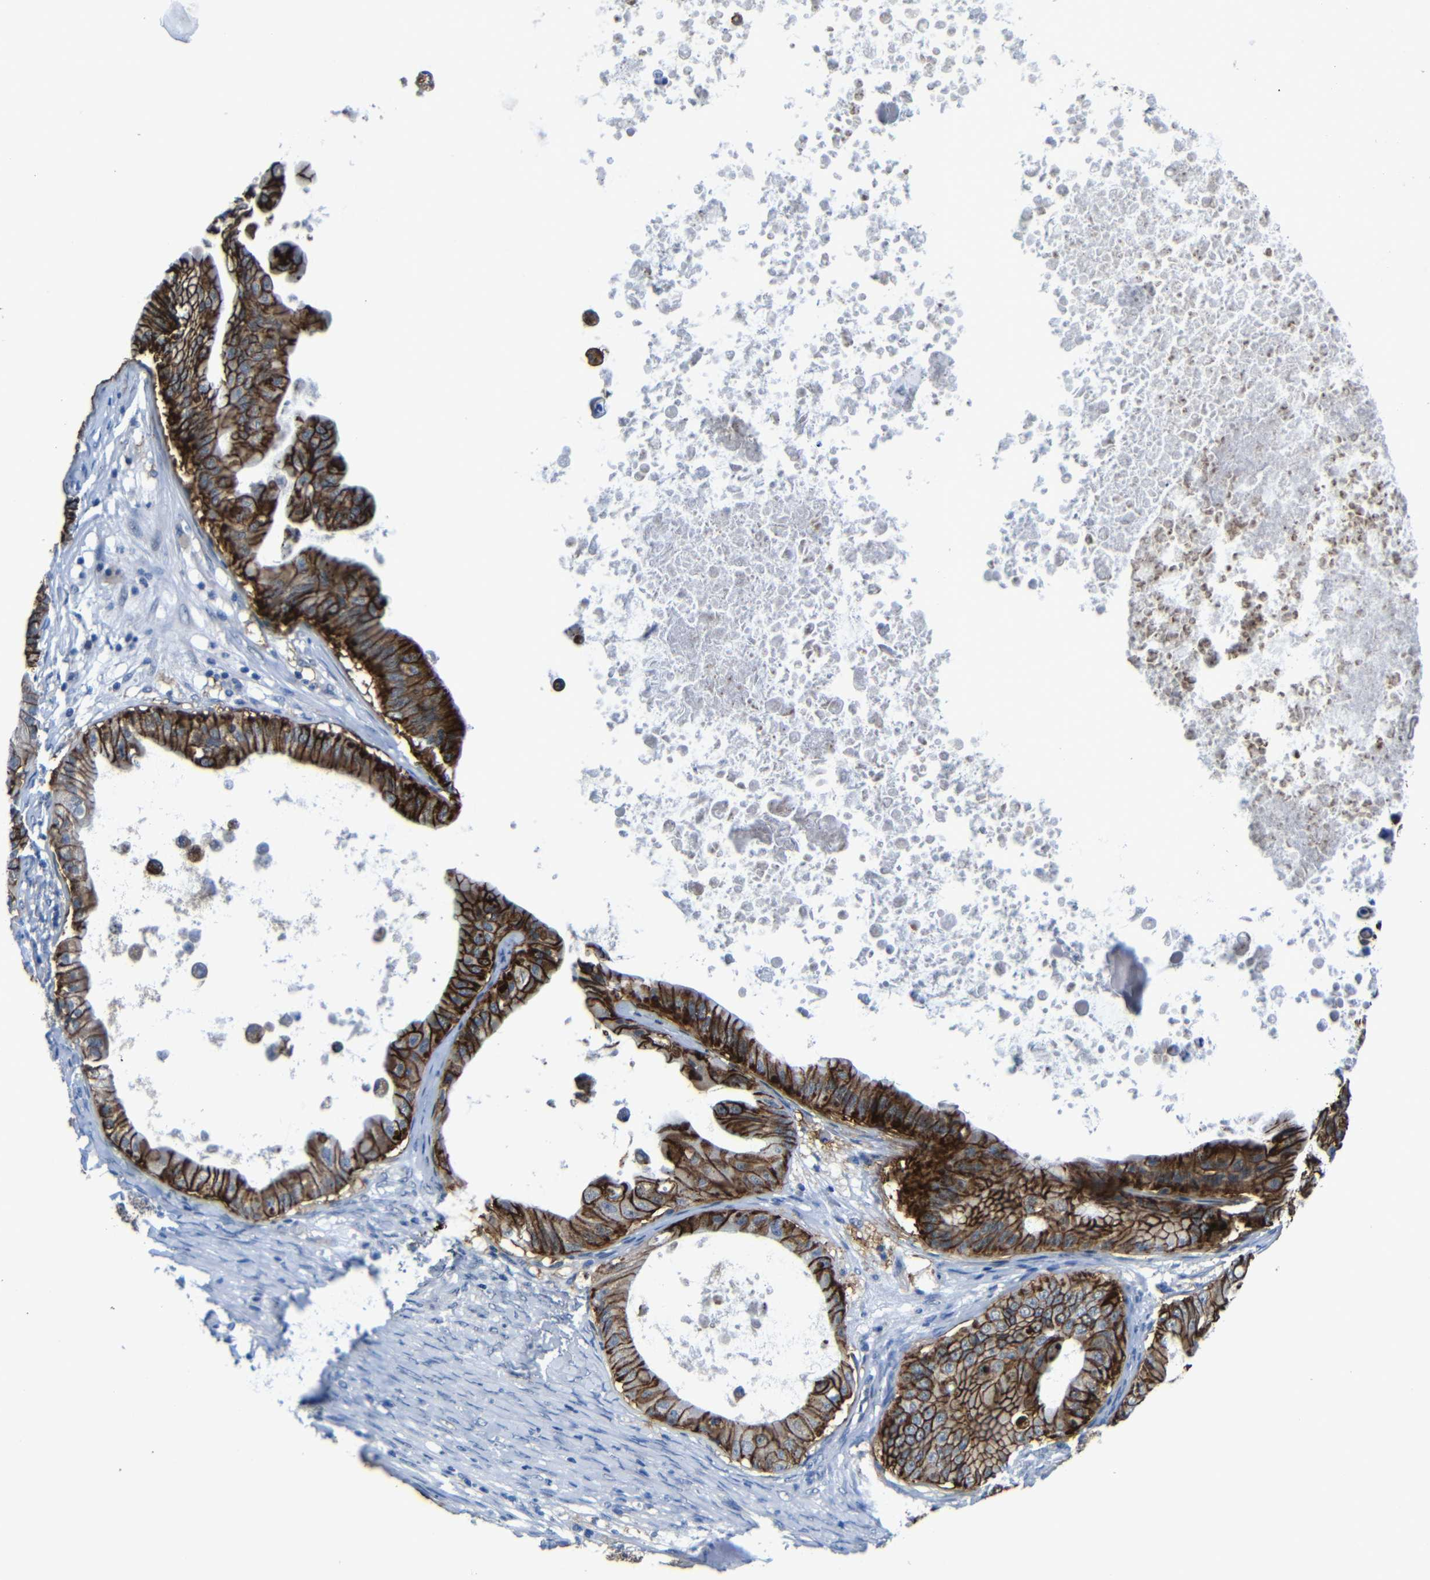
{"staining": {"intensity": "strong", "quantity": ">75%", "location": "cytoplasmic/membranous"}, "tissue": "ovarian cancer", "cell_type": "Tumor cells", "image_type": "cancer", "snomed": [{"axis": "morphology", "description": "Cystadenocarcinoma, mucinous, NOS"}, {"axis": "topography", "description": "Ovary"}], "caption": "A brown stain highlights strong cytoplasmic/membranous staining of a protein in human mucinous cystadenocarcinoma (ovarian) tumor cells.", "gene": "ZNF90", "patient": {"sex": "female", "age": 37}}